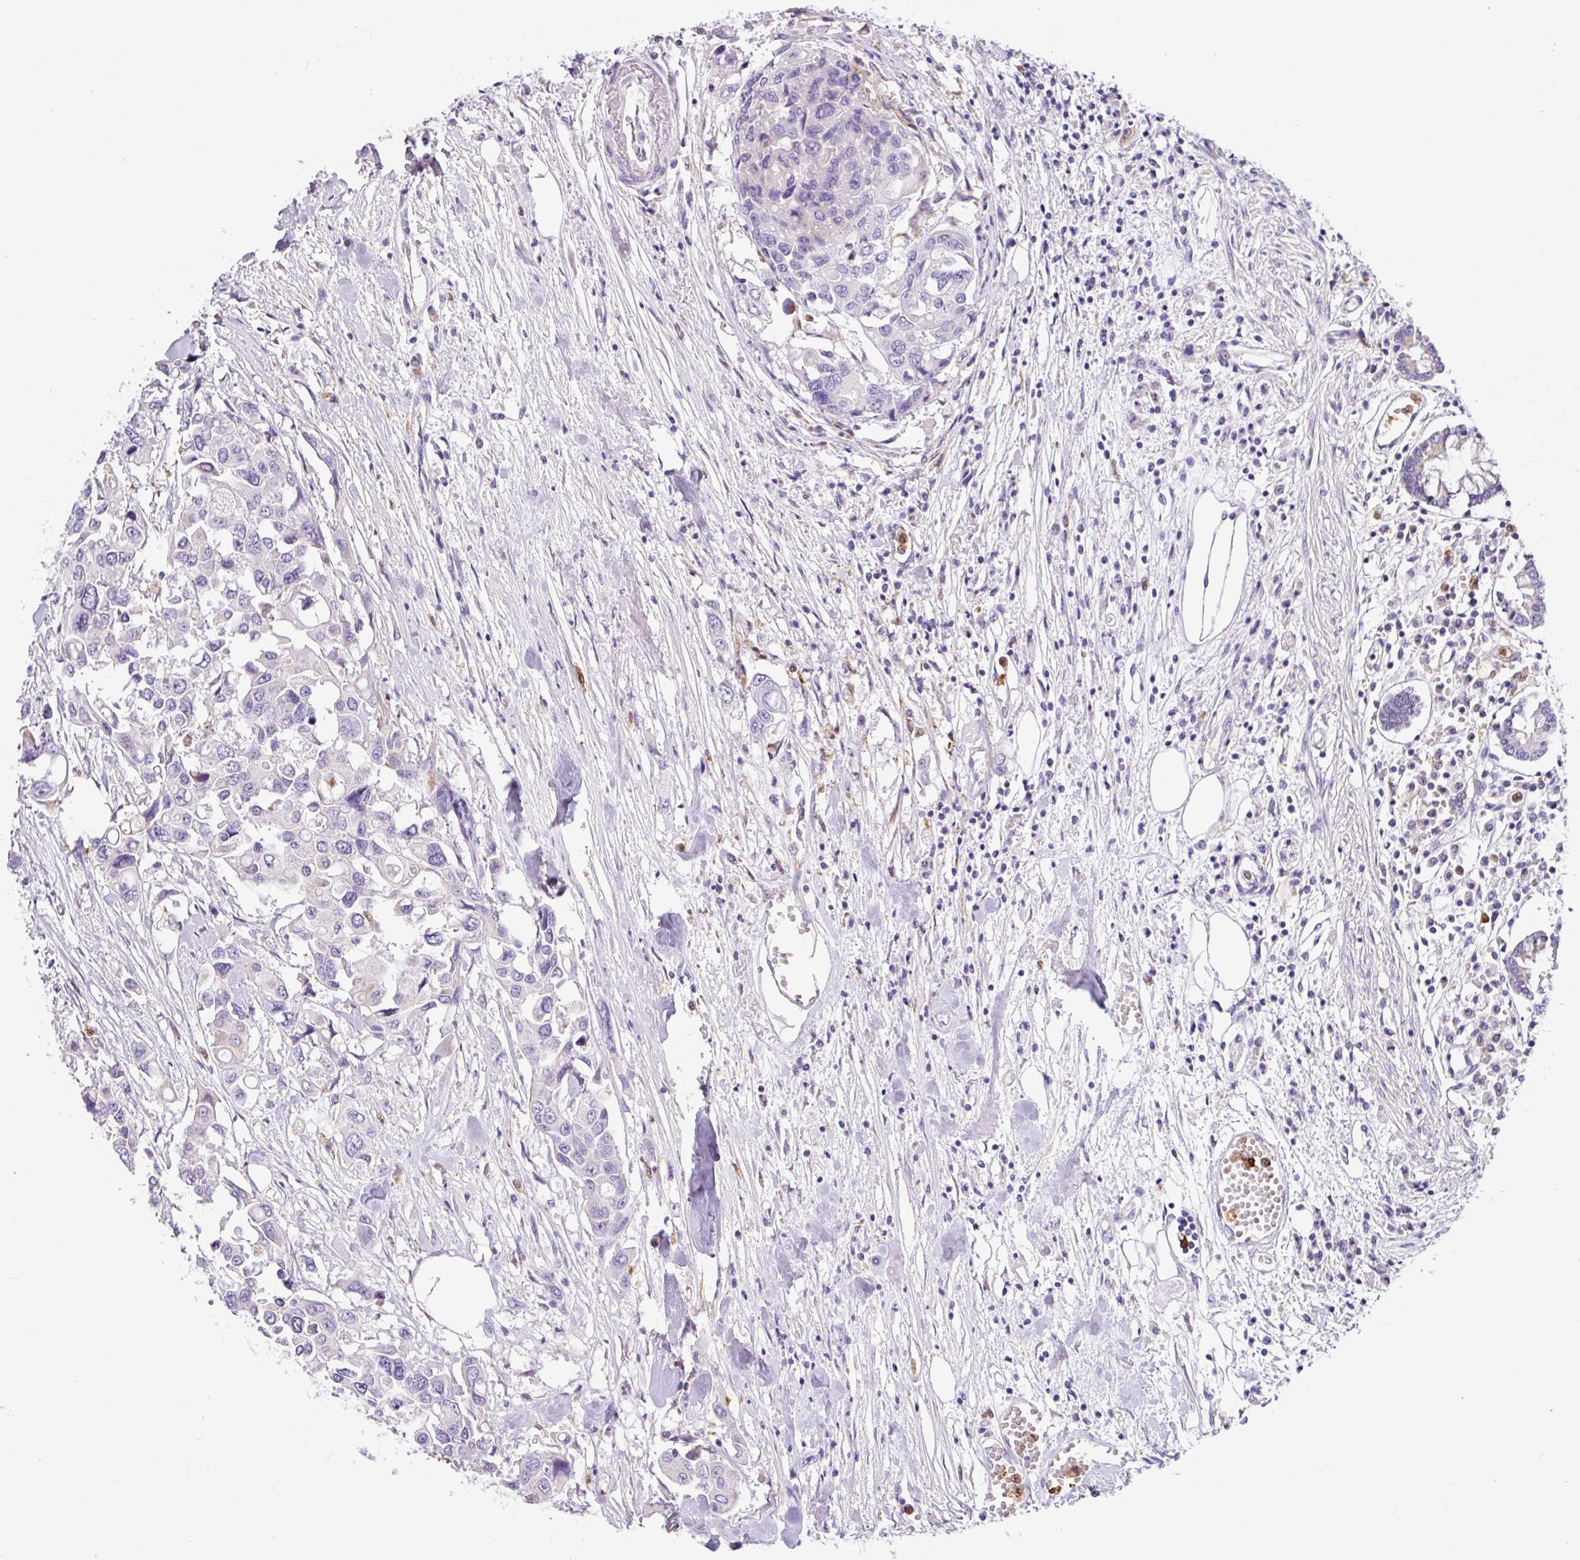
{"staining": {"intensity": "negative", "quantity": "none", "location": "none"}, "tissue": "colorectal cancer", "cell_type": "Tumor cells", "image_type": "cancer", "snomed": [{"axis": "morphology", "description": "Adenocarcinoma, NOS"}, {"axis": "topography", "description": "Colon"}], "caption": "Image shows no significant protein staining in tumor cells of colorectal cancer. (Stains: DAB (3,3'-diaminobenzidine) IHC with hematoxylin counter stain, Microscopy: brightfield microscopy at high magnification).", "gene": "SH2D3C", "patient": {"sex": "male", "age": 77}}